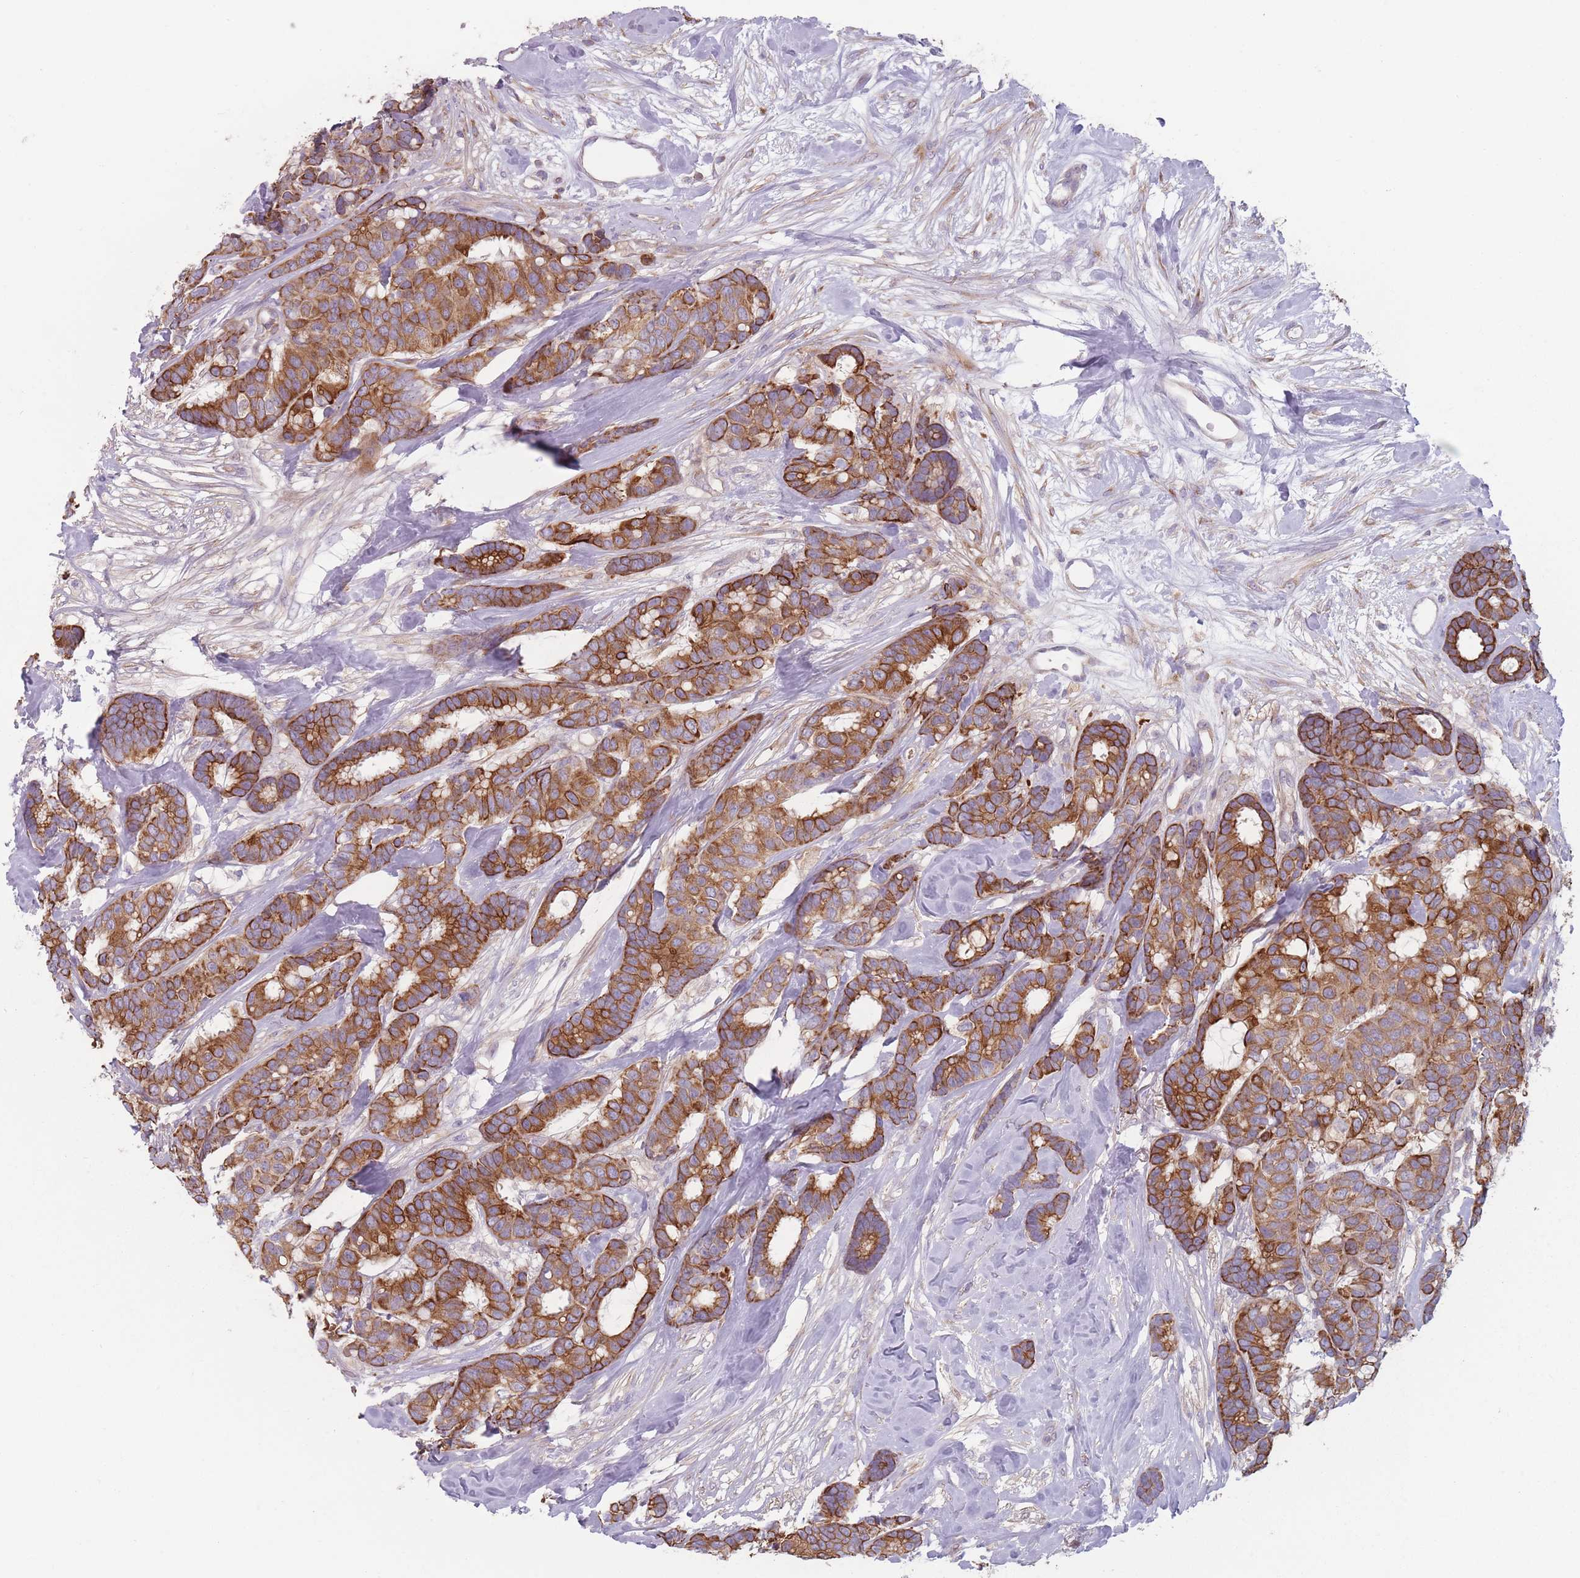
{"staining": {"intensity": "strong", "quantity": ">75%", "location": "cytoplasmic/membranous"}, "tissue": "breast cancer", "cell_type": "Tumor cells", "image_type": "cancer", "snomed": [{"axis": "morphology", "description": "Duct carcinoma"}, {"axis": "topography", "description": "Breast"}], "caption": "A high-resolution histopathology image shows immunohistochemistry (IHC) staining of breast cancer, which displays strong cytoplasmic/membranous positivity in approximately >75% of tumor cells.", "gene": "HSBP1L1", "patient": {"sex": "female", "age": 87}}